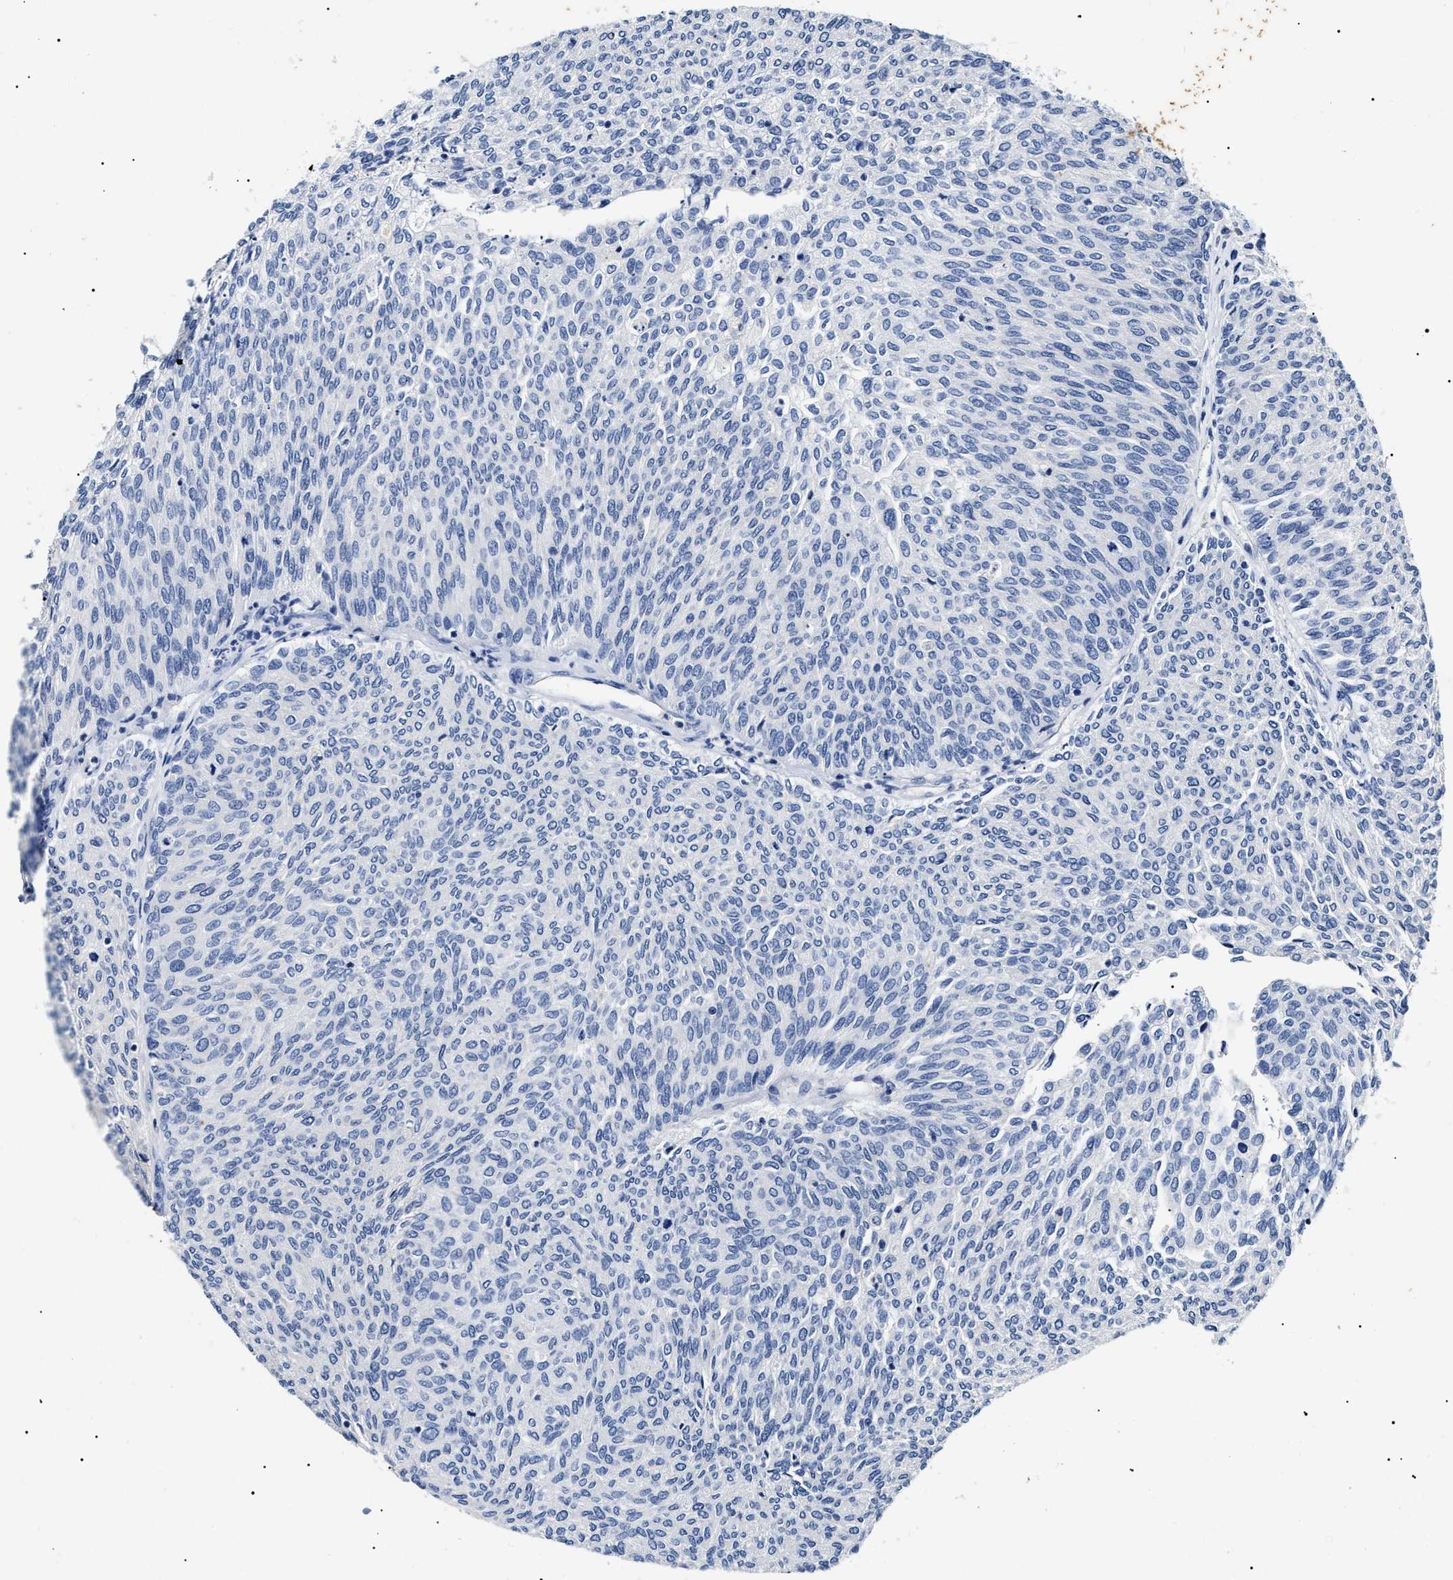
{"staining": {"intensity": "negative", "quantity": "none", "location": "none"}, "tissue": "urothelial cancer", "cell_type": "Tumor cells", "image_type": "cancer", "snomed": [{"axis": "morphology", "description": "Urothelial carcinoma, Low grade"}, {"axis": "topography", "description": "Urinary bladder"}], "caption": "A photomicrograph of human urothelial carcinoma (low-grade) is negative for staining in tumor cells. The staining is performed using DAB (3,3'-diaminobenzidine) brown chromogen with nuclei counter-stained in using hematoxylin.", "gene": "LRRC8E", "patient": {"sex": "female", "age": 79}}